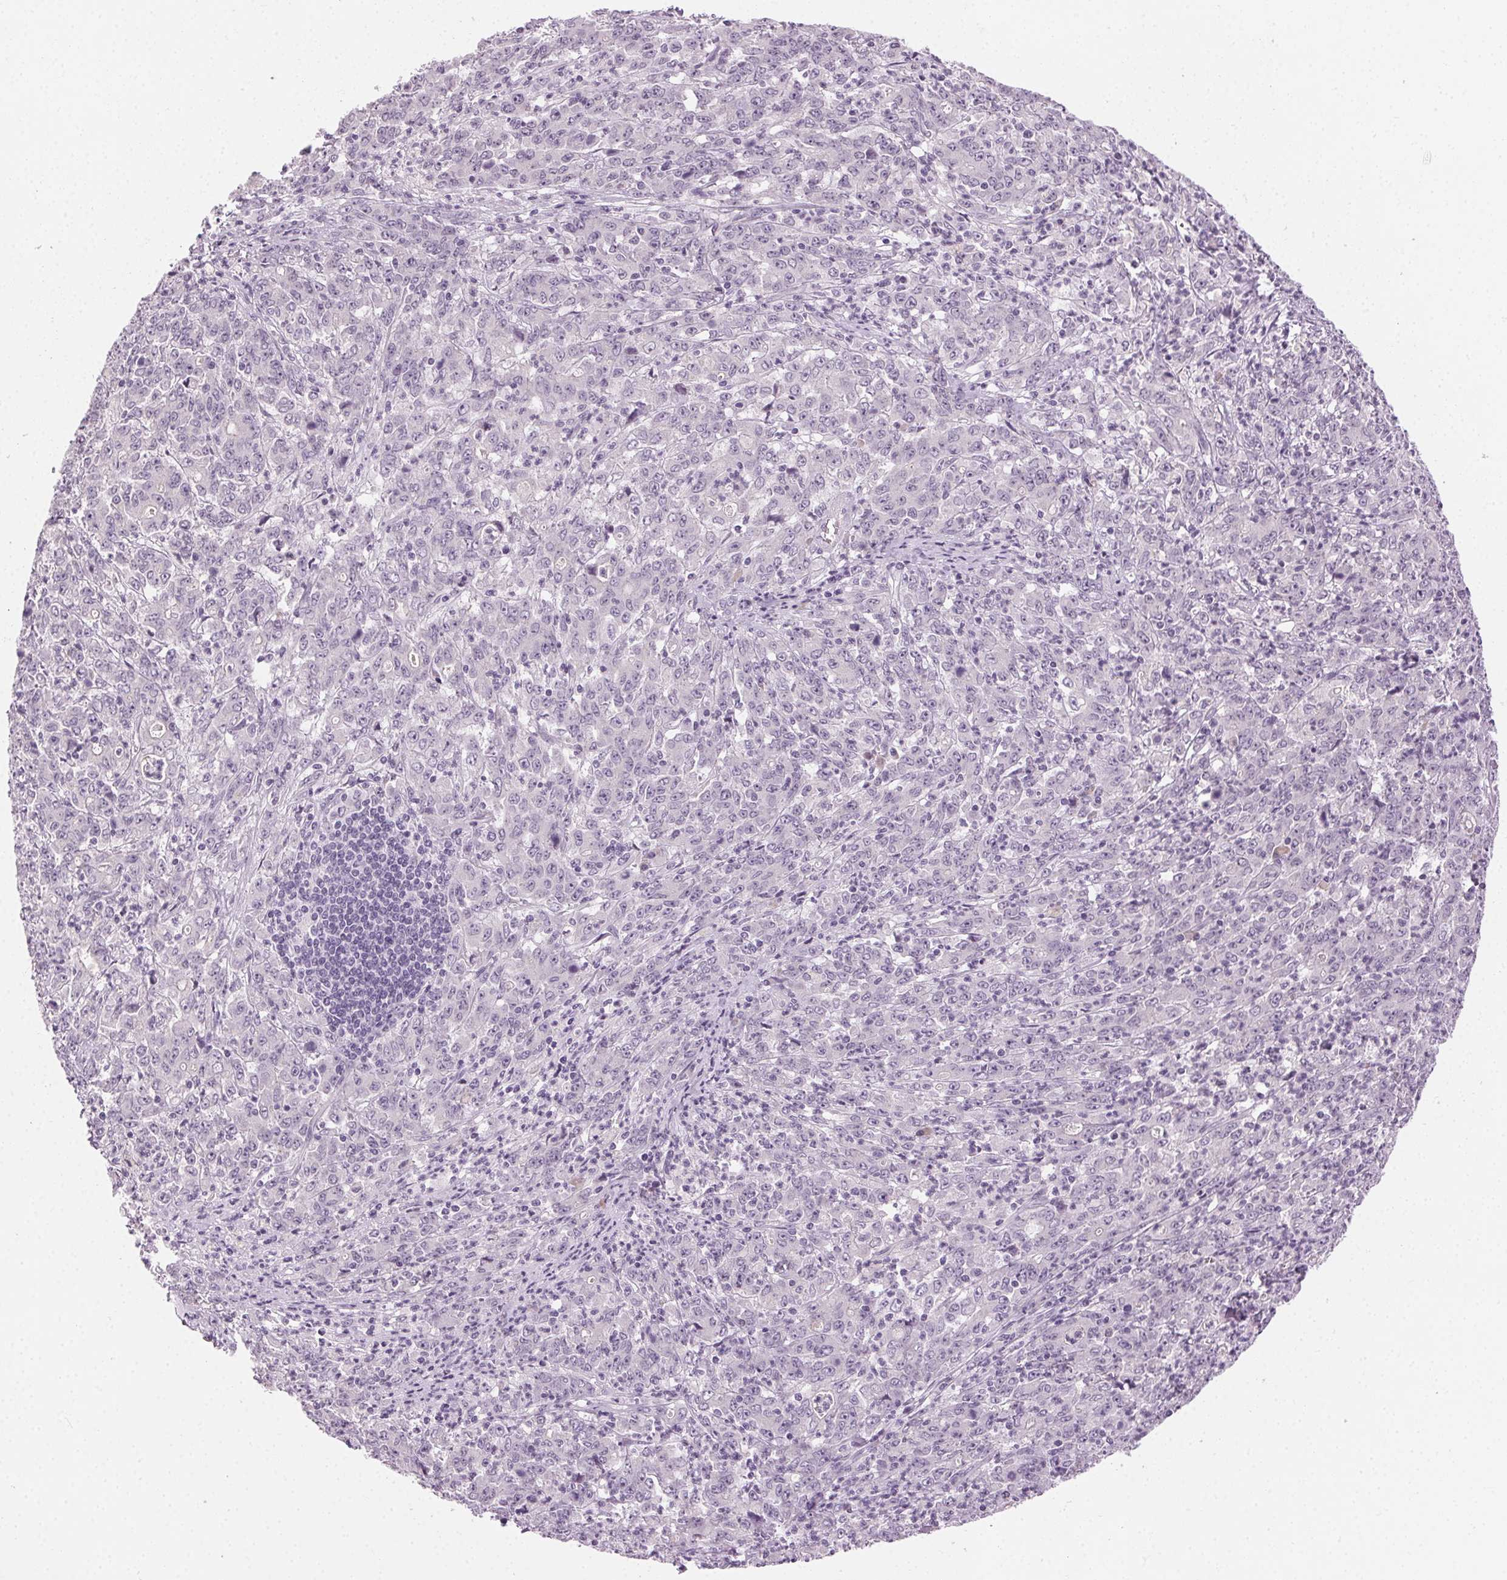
{"staining": {"intensity": "negative", "quantity": "none", "location": "none"}, "tissue": "stomach cancer", "cell_type": "Tumor cells", "image_type": "cancer", "snomed": [{"axis": "morphology", "description": "Adenocarcinoma, NOS"}, {"axis": "topography", "description": "Stomach, lower"}], "caption": "DAB immunohistochemical staining of stomach cancer reveals no significant staining in tumor cells. The staining is performed using DAB (3,3'-diaminobenzidine) brown chromogen with nuclei counter-stained in using hematoxylin.", "gene": "HSF5", "patient": {"sex": "female", "age": 71}}